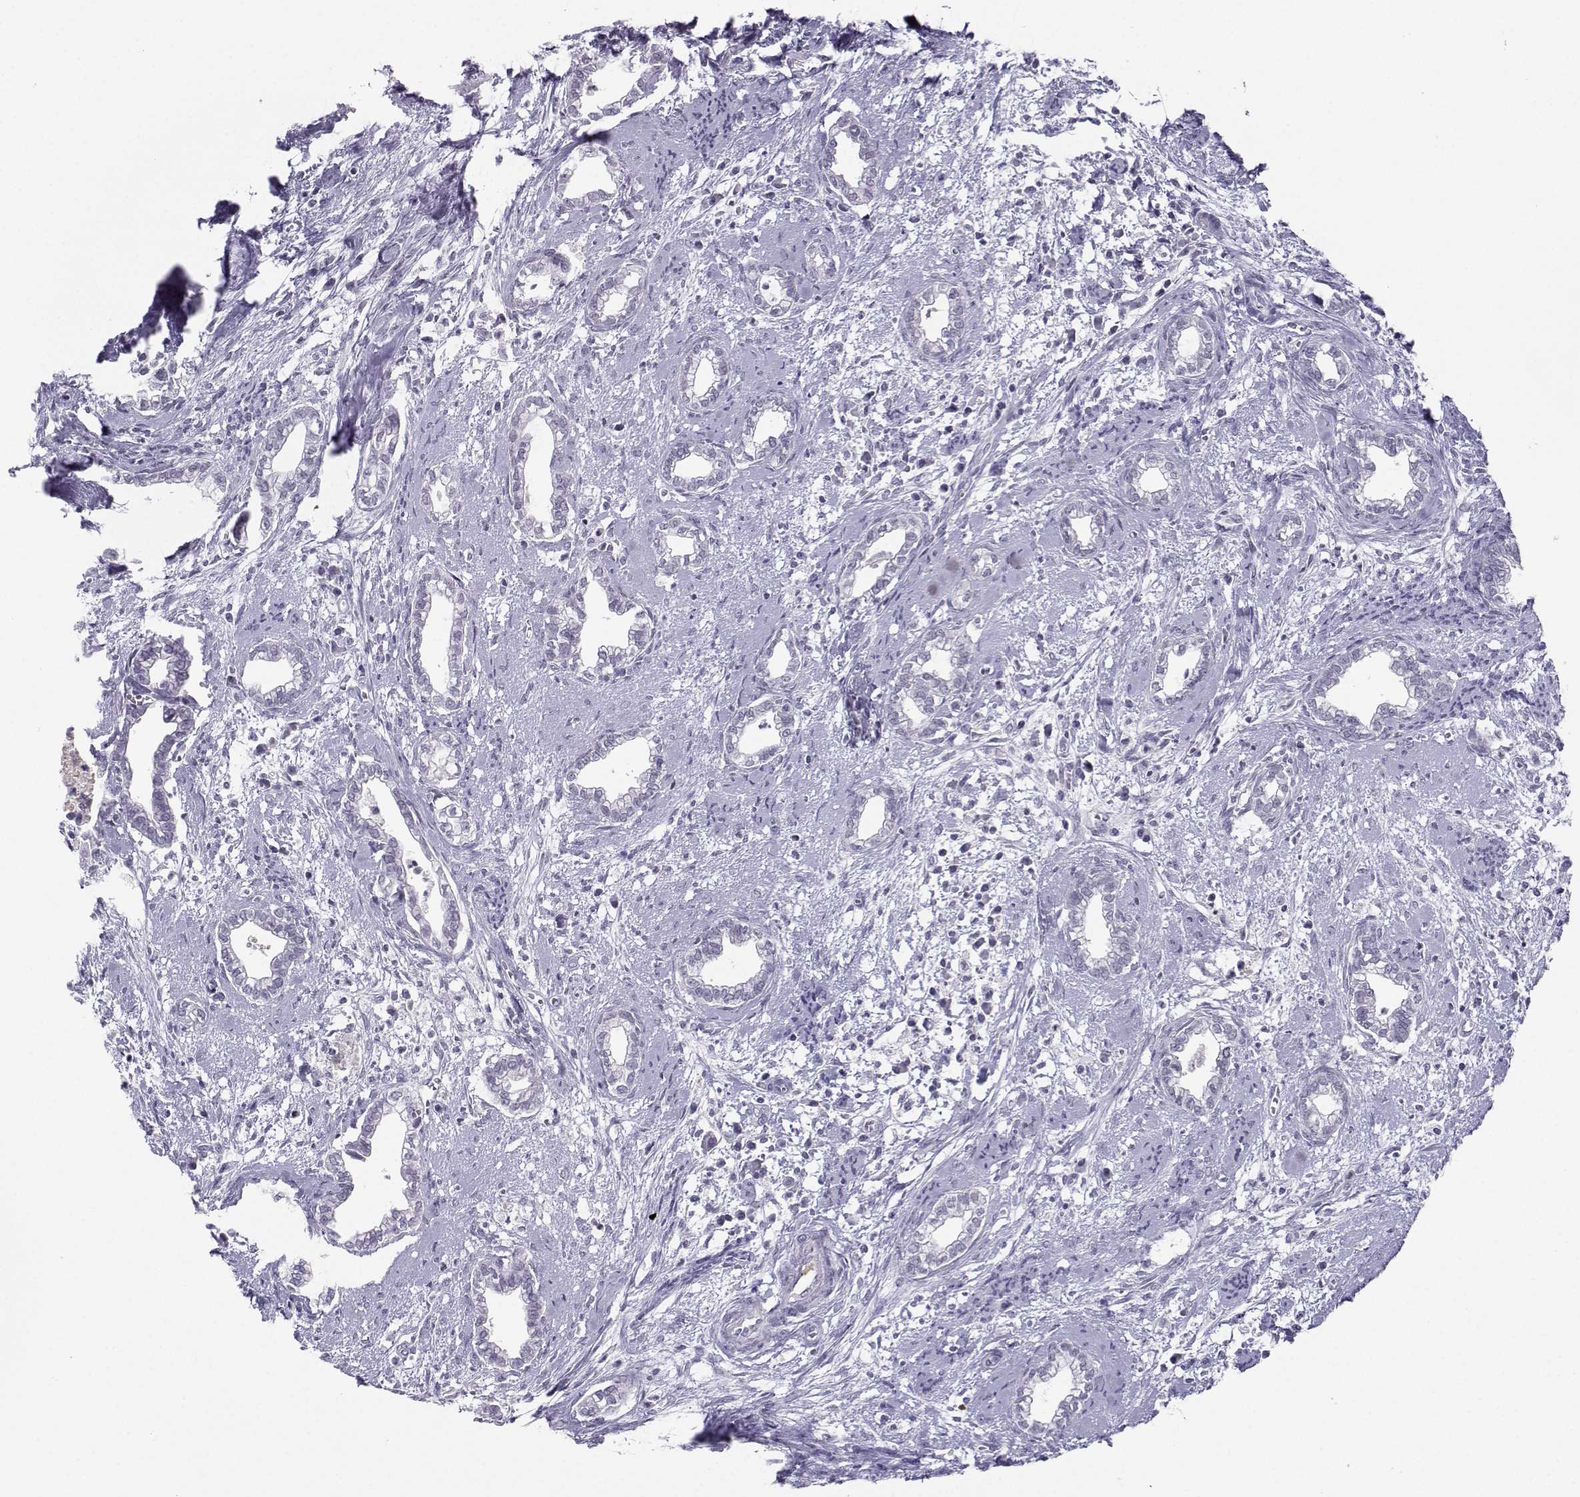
{"staining": {"intensity": "negative", "quantity": "none", "location": "none"}, "tissue": "cervical cancer", "cell_type": "Tumor cells", "image_type": "cancer", "snomed": [{"axis": "morphology", "description": "Adenocarcinoma, NOS"}, {"axis": "topography", "description": "Cervix"}], "caption": "Immunohistochemistry (IHC) photomicrograph of human cervical cancer (adenocarcinoma) stained for a protein (brown), which displays no expression in tumor cells. (DAB IHC, high magnification).", "gene": "LHX1", "patient": {"sex": "female", "age": 62}}